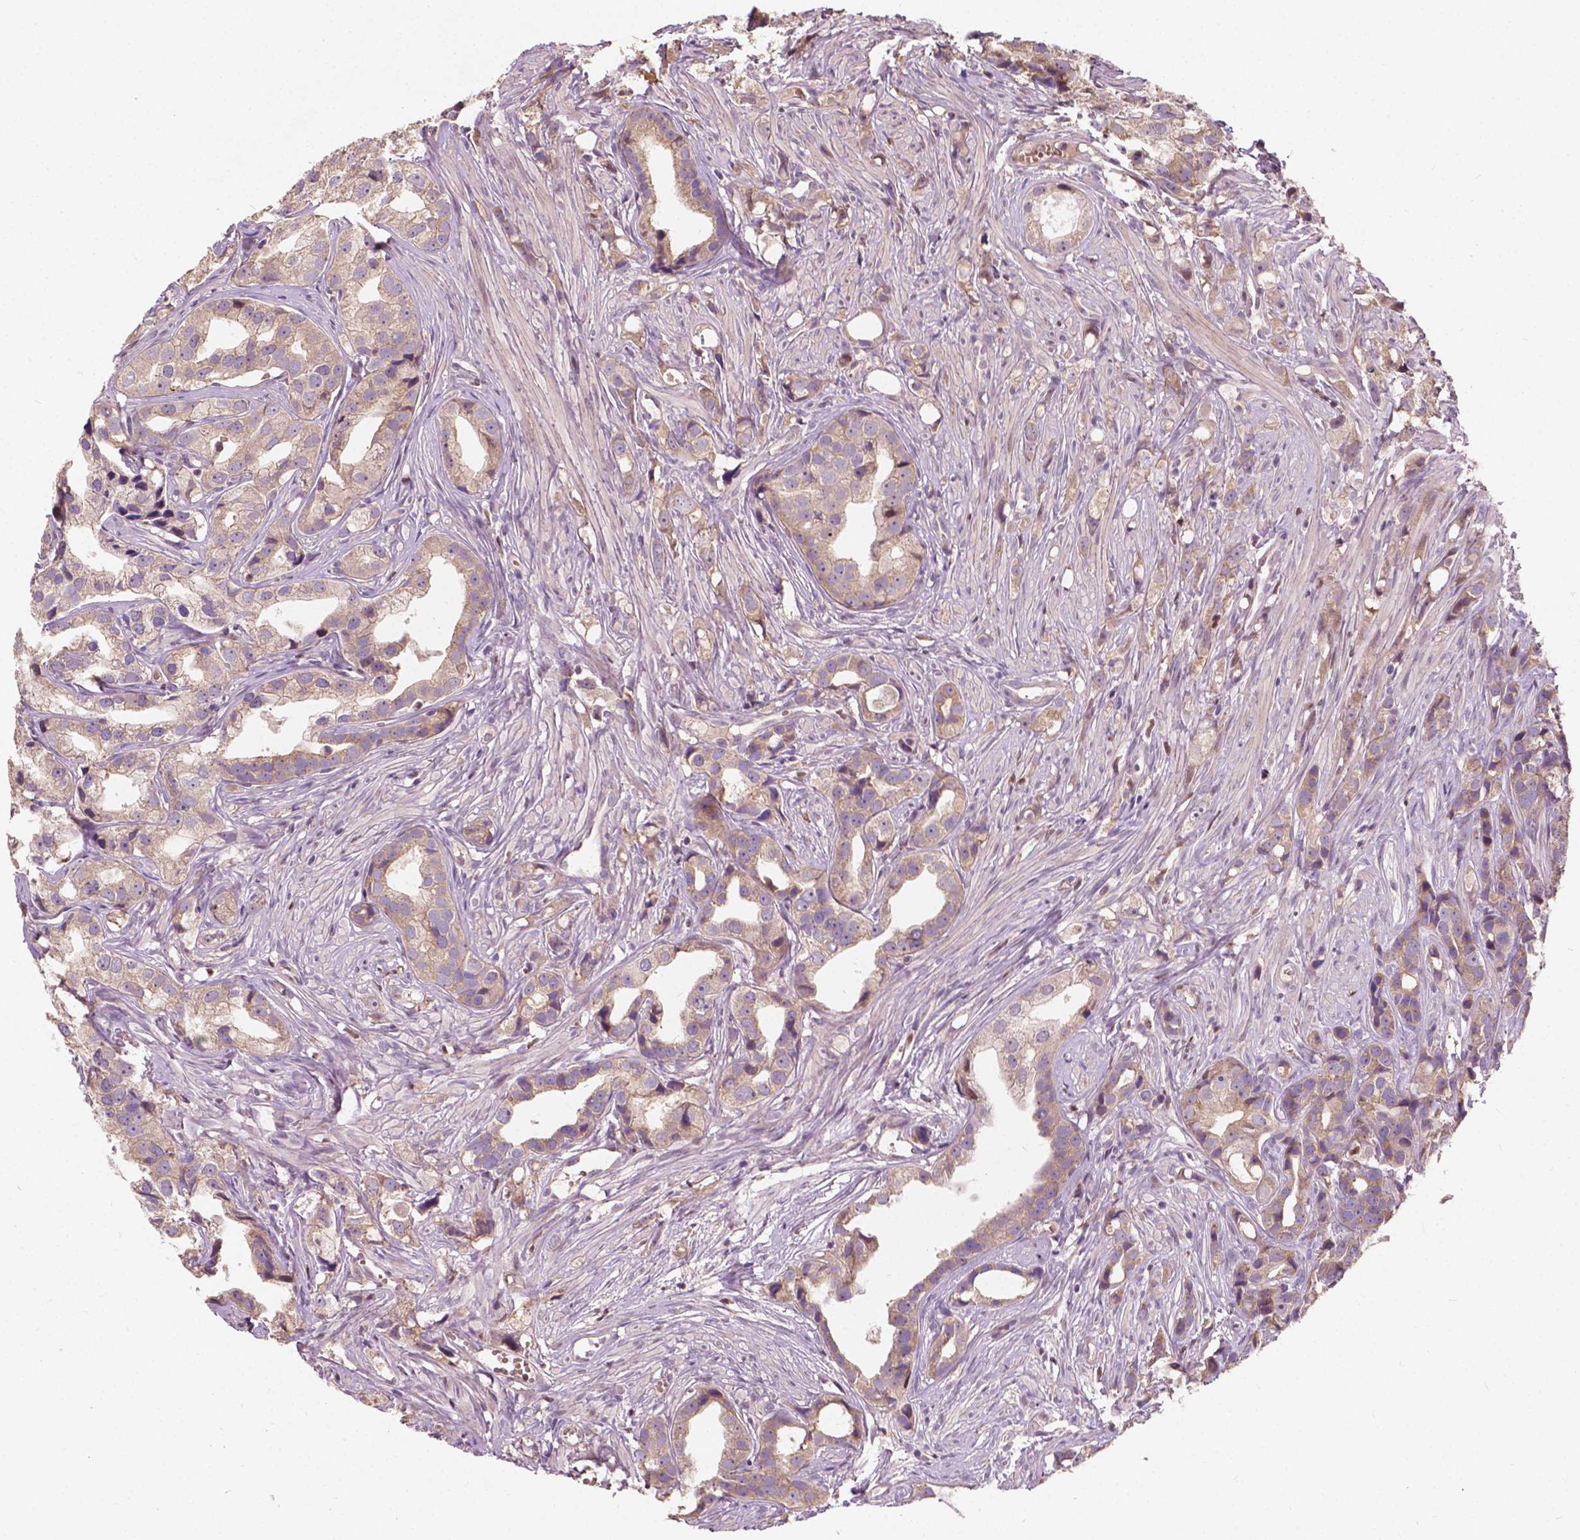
{"staining": {"intensity": "weak", "quantity": ">75%", "location": "cytoplasmic/membranous"}, "tissue": "prostate cancer", "cell_type": "Tumor cells", "image_type": "cancer", "snomed": [{"axis": "morphology", "description": "Adenocarcinoma, High grade"}, {"axis": "topography", "description": "Prostate"}], "caption": "DAB (3,3'-diaminobenzidine) immunohistochemical staining of prostate cancer shows weak cytoplasmic/membranous protein staining in about >75% of tumor cells.", "gene": "DUSP16", "patient": {"sex": "male", "age": 75}}